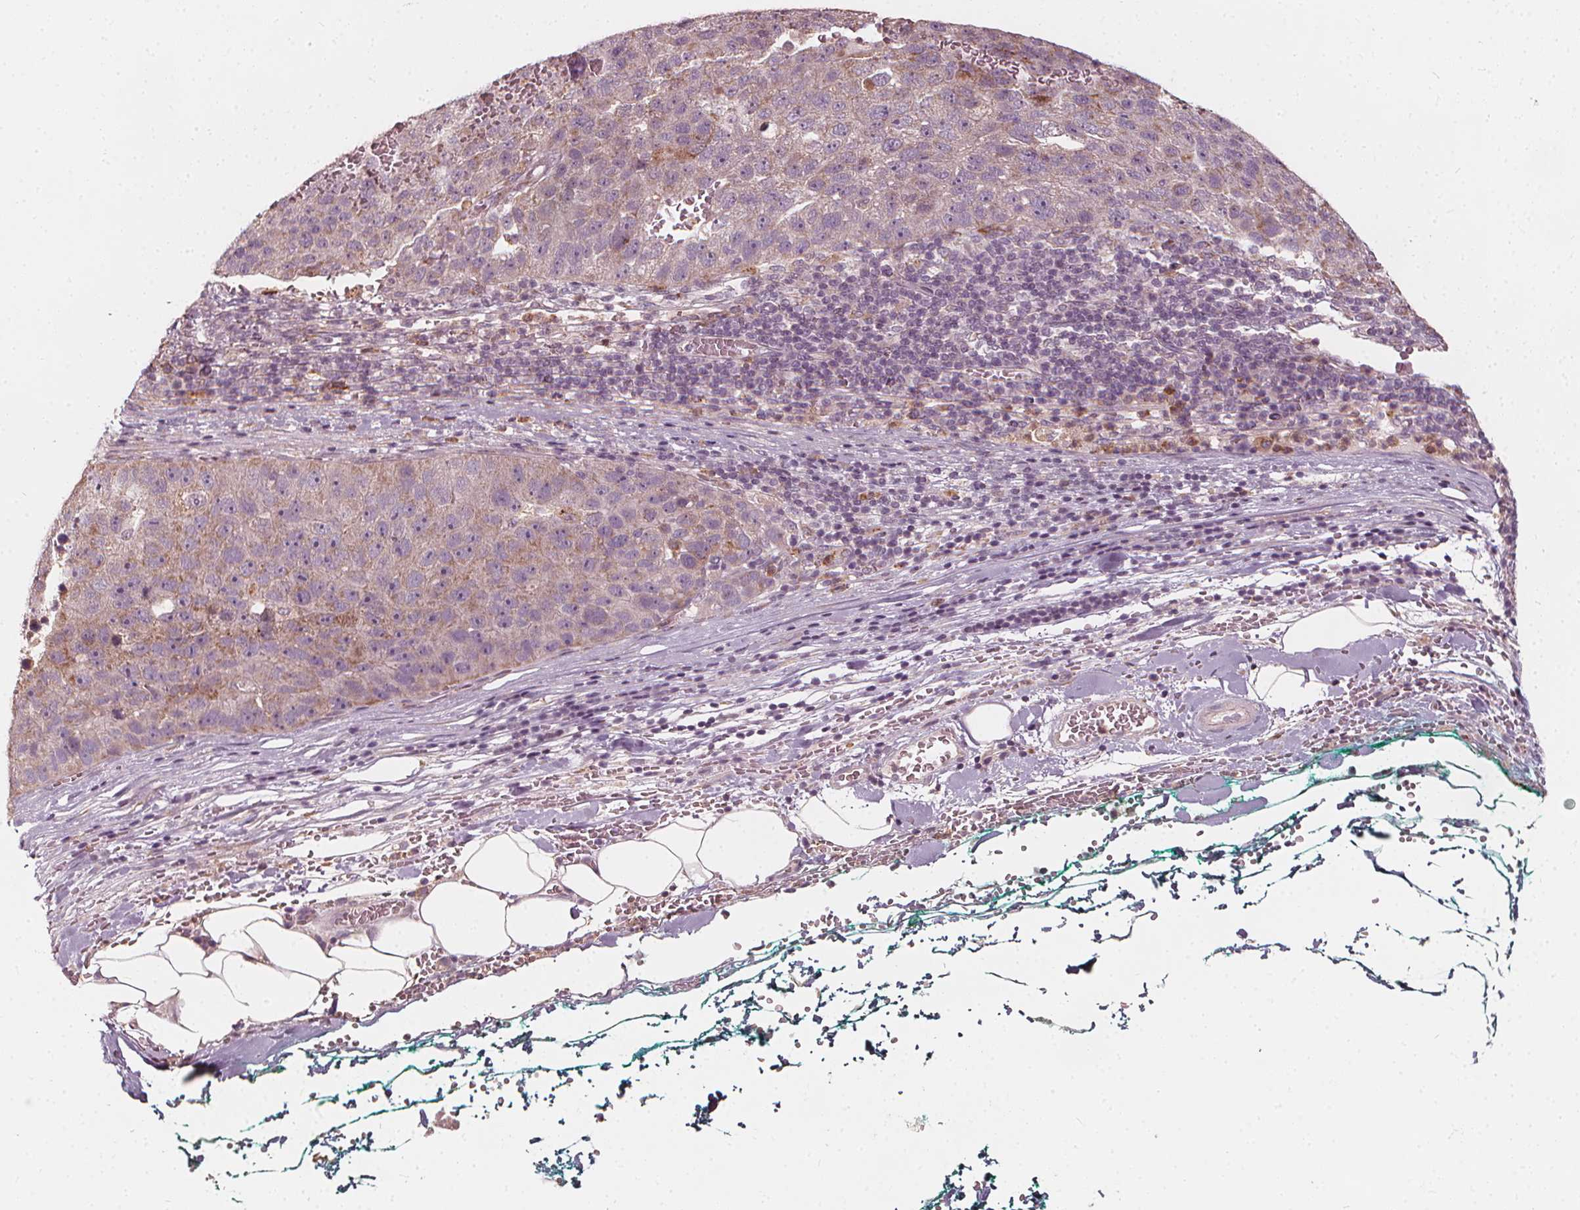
{"staining": {"intensity": "negative", "quantity": "none", "location": "none"}, "tissue": "pancreatic cancer", "cell_type": "Tumor cells", "image_type": "cancer", "snomed": [{"axis": "morphology", "description": "Adenocarcinoma, NOS"}, {"axis": "topography", "description": "Pancreas"}], "caption": "The photomicrograph reveals no staining of tumor cells in pancreatic adenocarcinoma. (DAB IHC with hematoxylin counter stain).", "gene": "NPC1L1", "patient": {"sex": "female", "age": 61}}